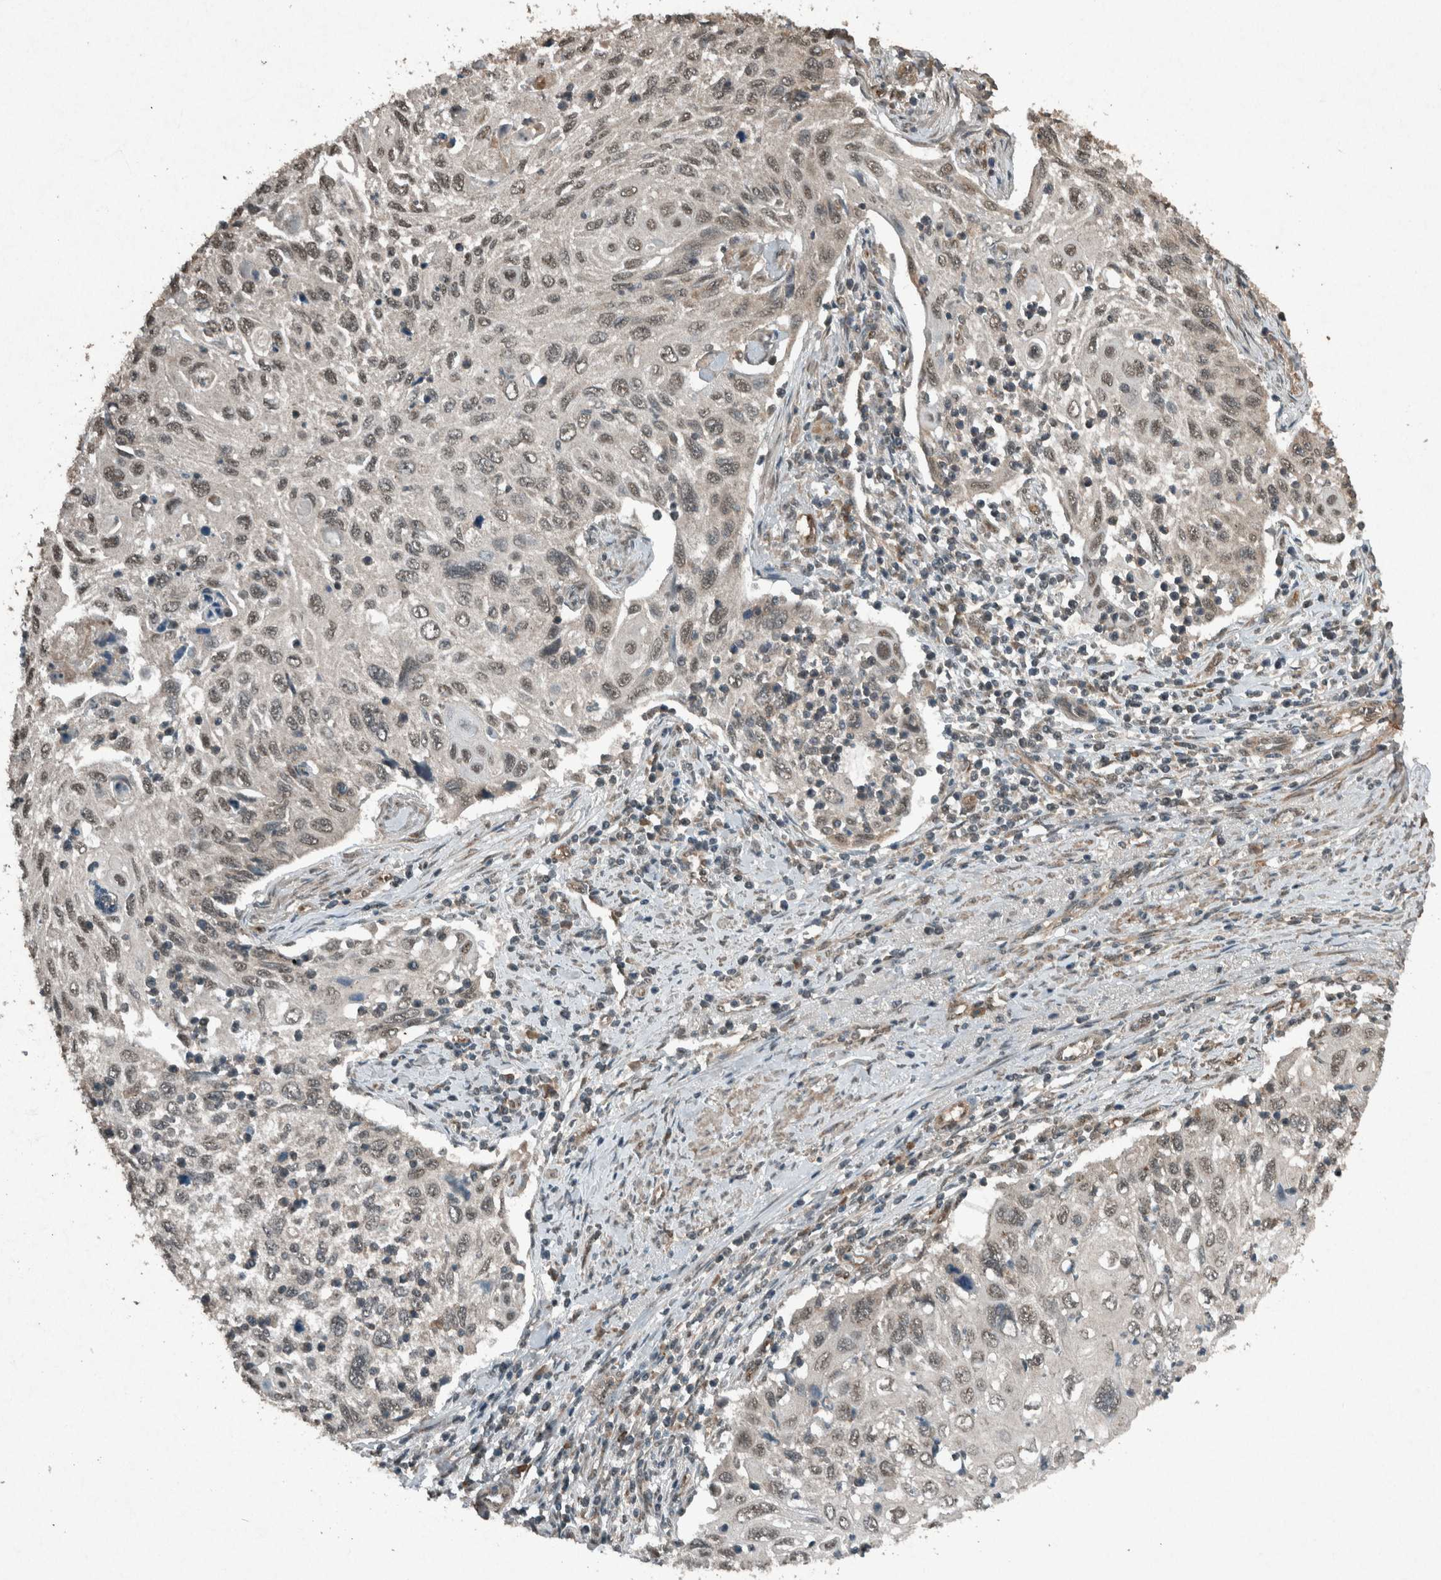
{"staining": {"intensity": "weak", "quantity": "25%-75%", "location": "nuclear"}, "tissue": "cervical cancer", "cell_type": "Tumor cells", "image_type": "cancer", "snomed": [{"axis": "morphology", "description": "Squamous cell carcinoma, NOS"}, {"axis": "topography", "description": "Cervix"}], "caption": "The immunohistochemical stain labels weak nuclear staining in tumor cells of cervical cancer tissue. Nuclei are stained in blue.", "gene": "ARHGEF12", "patient": {"sex": "female", "age": 70}}